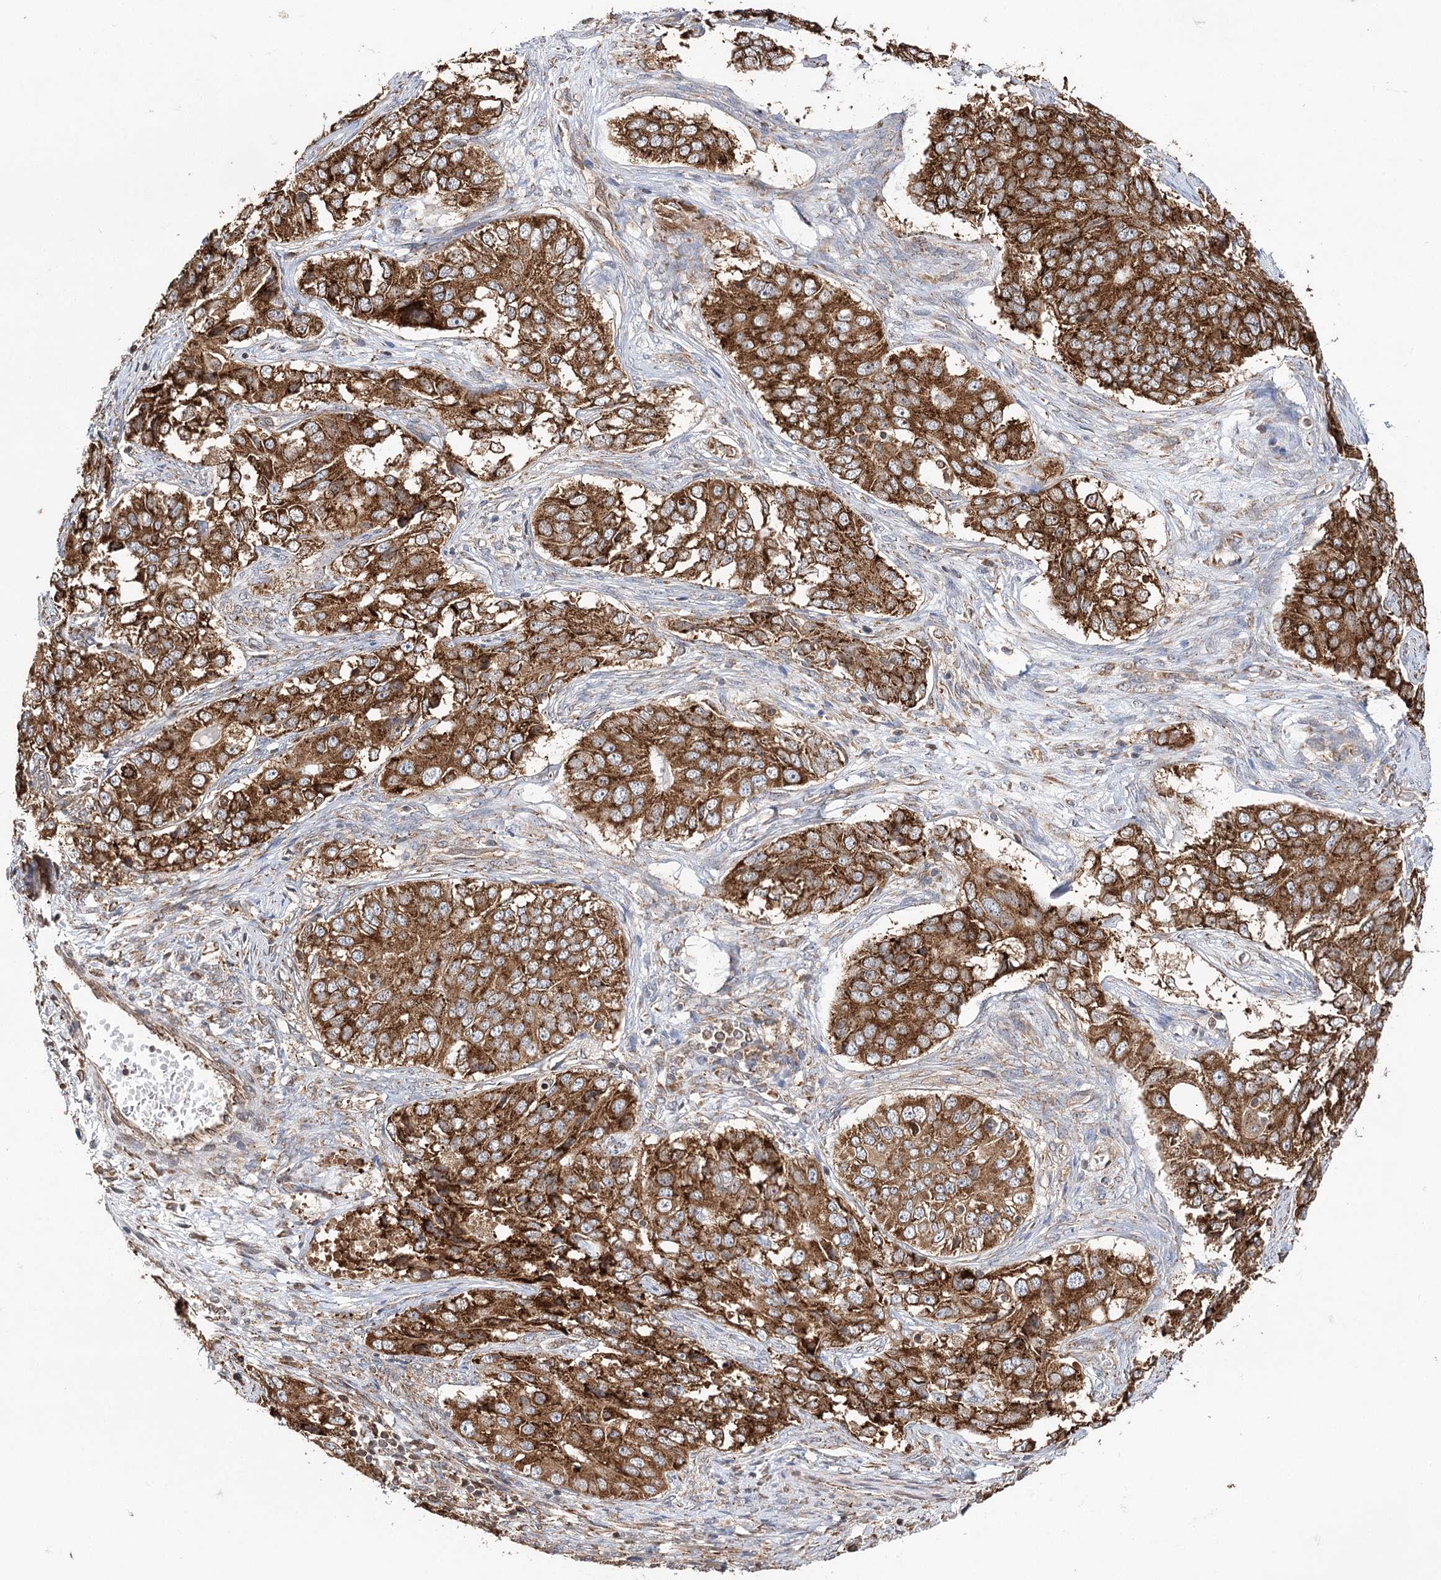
{"staining": {"intensity": "strong", "quantity": ">75%", "location": "cytoplasmic/membranous"}, "tissue": "ovarian cancer", "cell_type": "Tumor cells", "image_type": "cancer", "snomed": [{"axis": "morphology", "description": "Carcinoma, endometroid"}, {"axis": "topography", "description": "Ovary"}], "caption": "Ovarian cancer tissue displays strong cytoplasmic/membranous expression in approximately >75% of tumor cells (IHC, brightfield microscopy, high magnification).", "gene": "DNAJB14", "patient": {"sex": "female", "age": 51}}